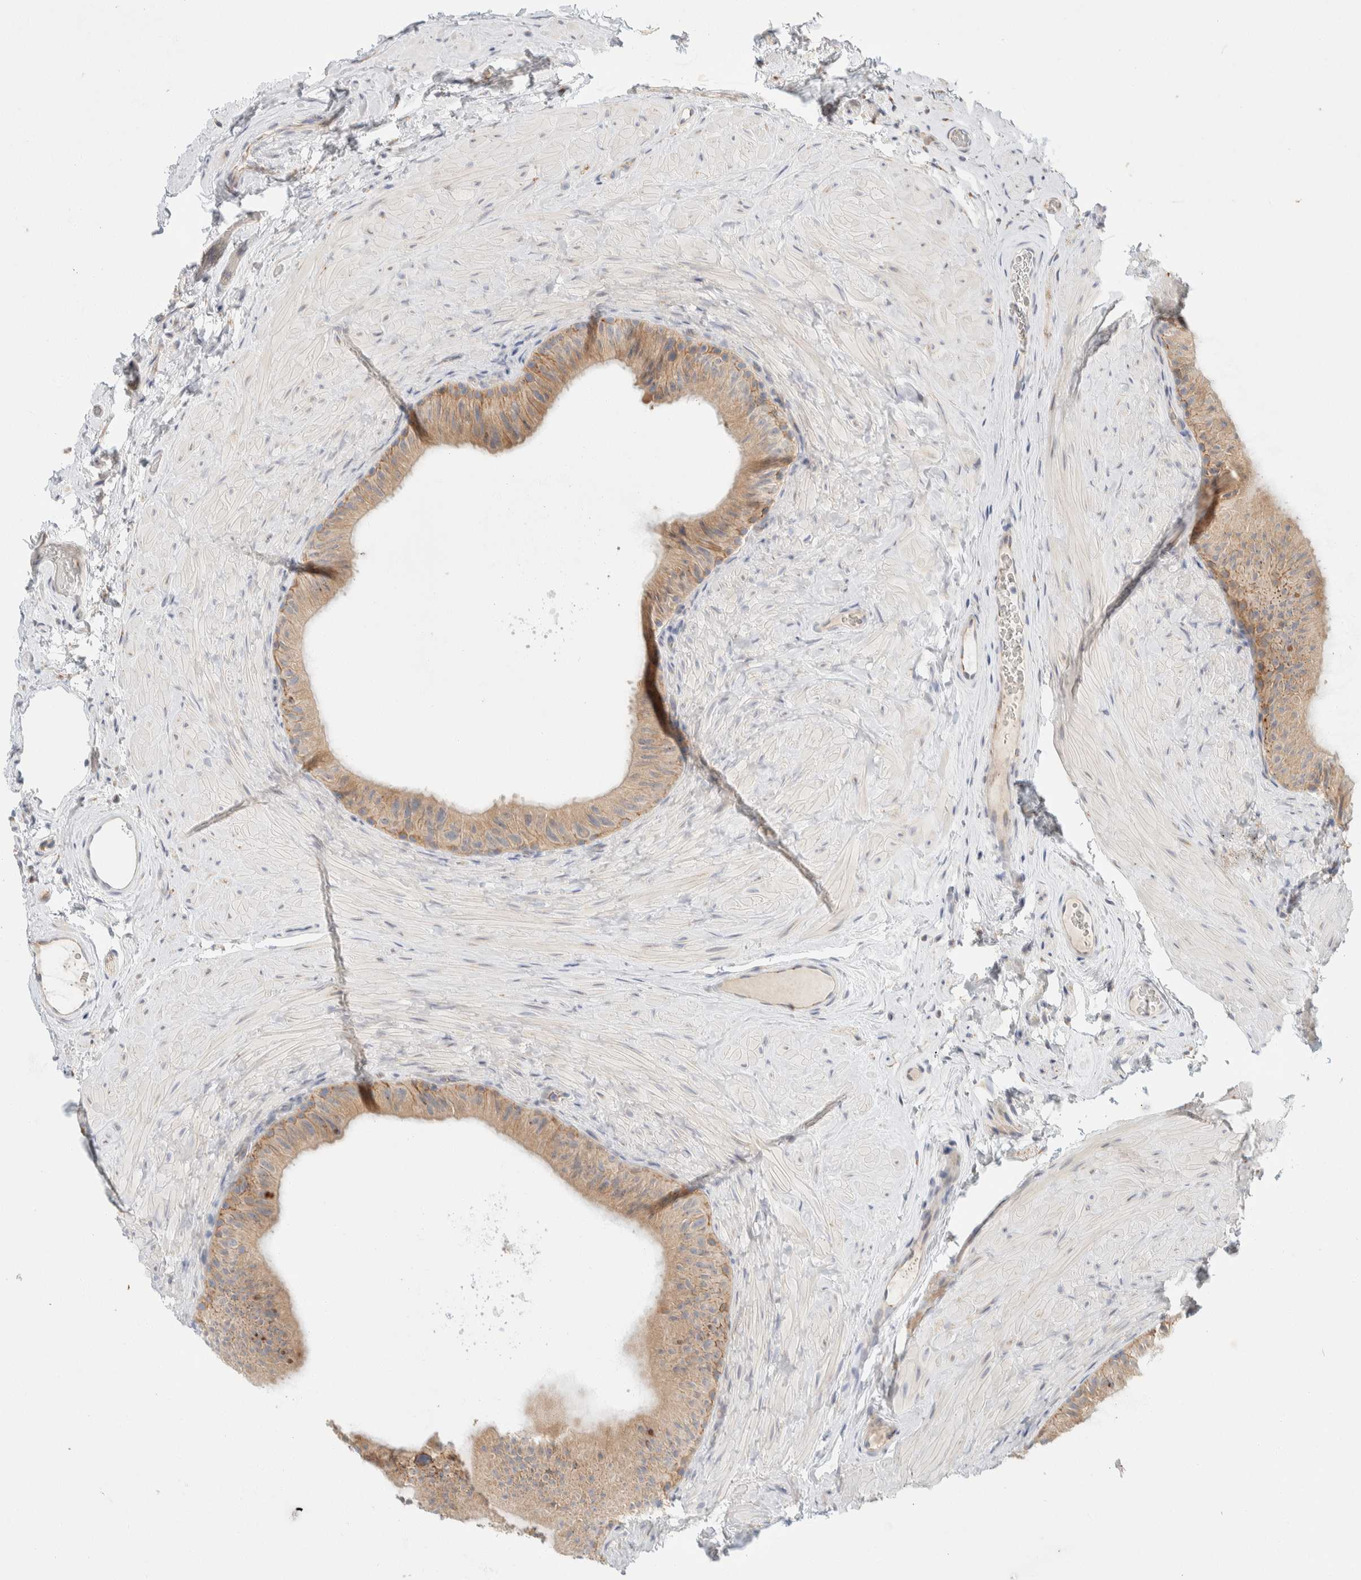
{"staining": {"intensity": "weak", "quantity": ">75%", "location": "cytoplasmic/membranous"}, "tissue": "epididymis", "cell_type": "Glandular cells", "image_type": "normal", "snomed": [{"axis": "morphology", "description": "Normal tissue, NOS"}, {"axis": "topography", "description": "Epididymis"}], "caption": "Protein expression analysis of unremarkable human epididymis reveals weak cytoplasmic/membranous positivity in about >75% of glandular cells. Using DAB (brown) and hematoxylin (blue) stains, captured at high magnification using brightfield microscopy.", "gene": "TMEM184B", "patient": {"sex": "male", "age": 49}}